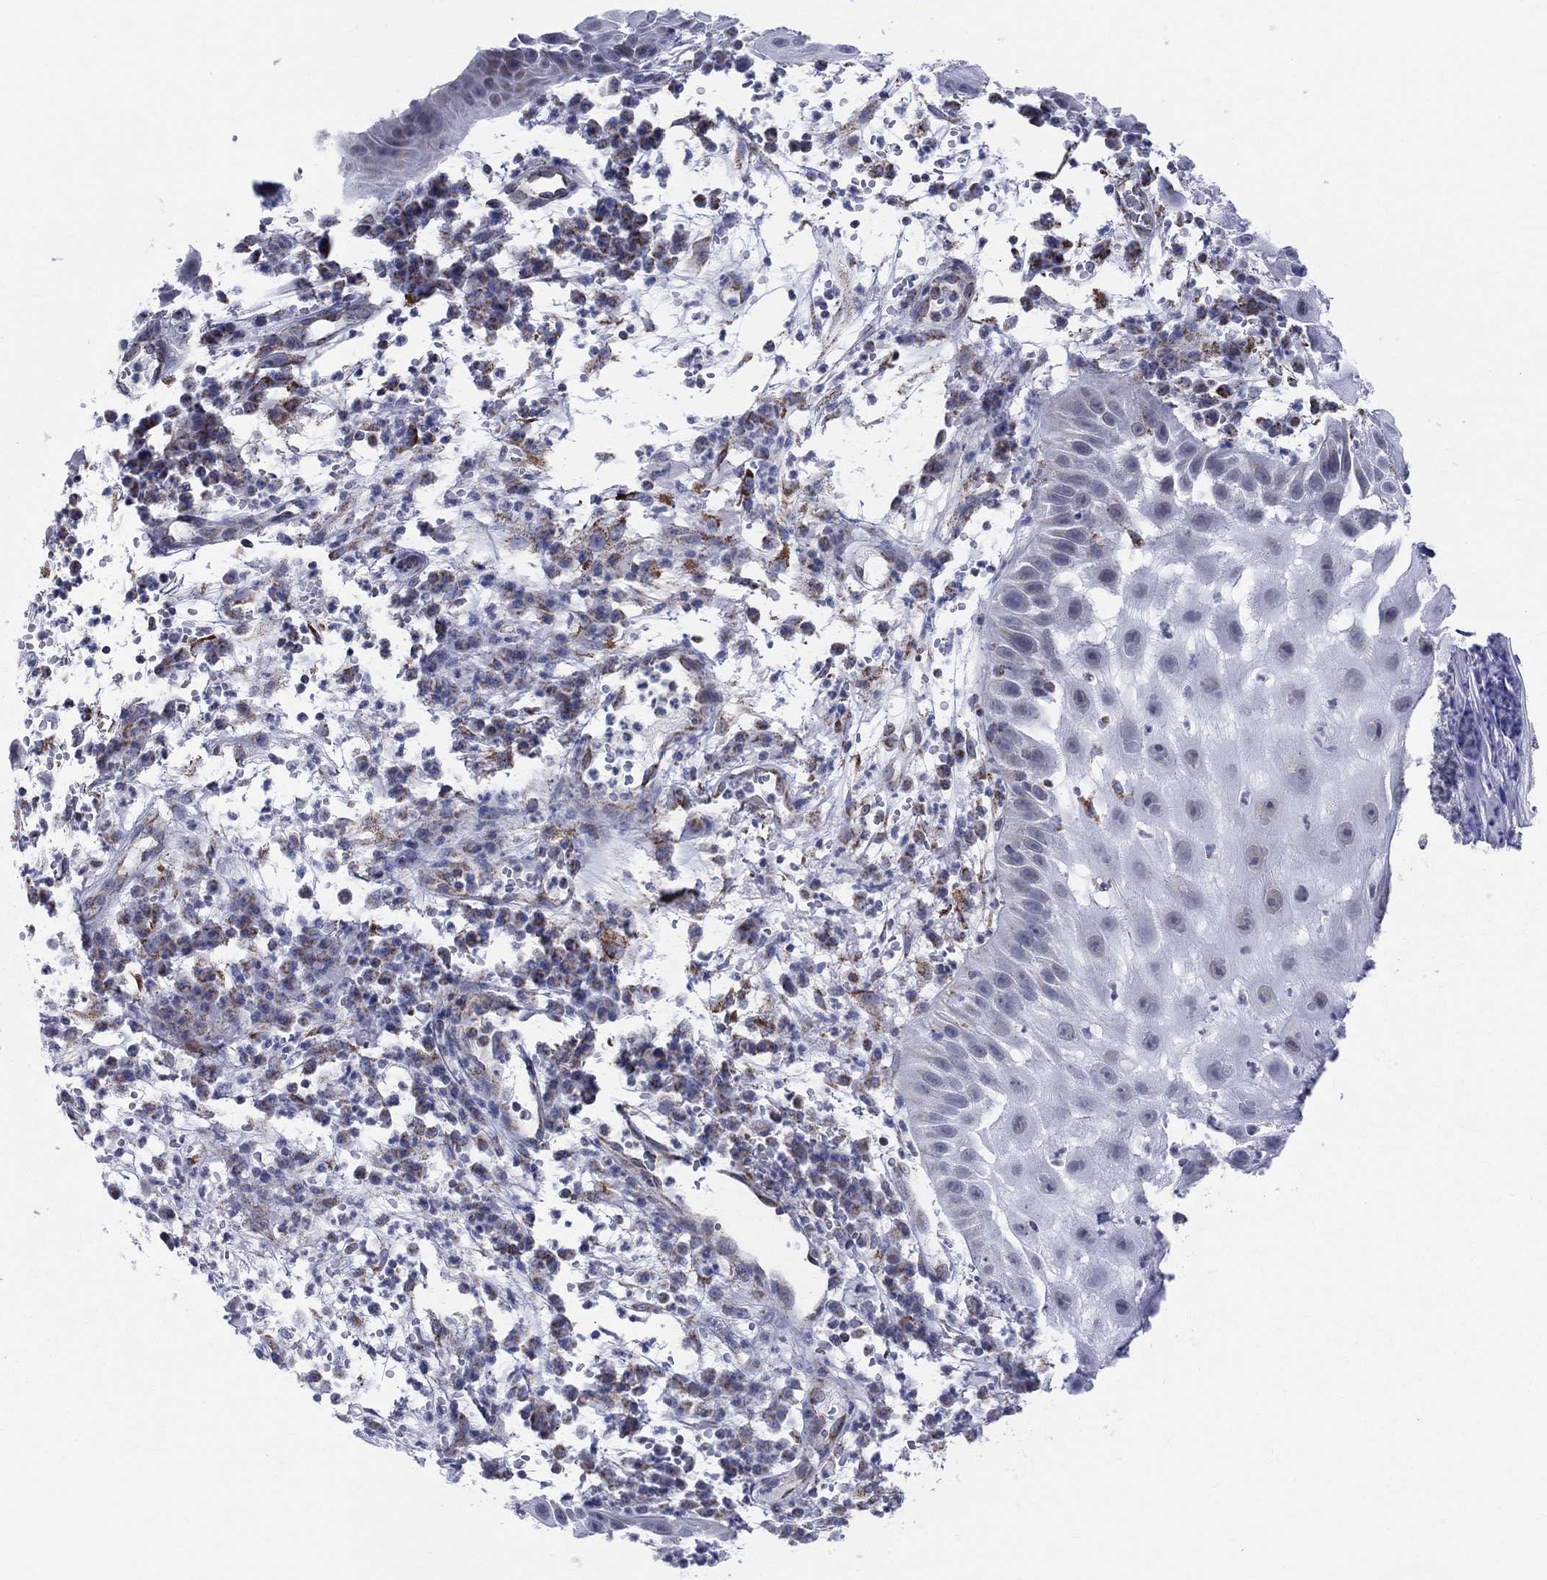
{"staining": {"intensity": "weak", "quantity": "<25%", "location": "cytoplasmic/membranous,nuclear"}, "tissue": "skin cancer", "cell_type": "Tumor cells", "image_type": "cancer", "snomed": [{"axis": "morphology", "description": "Normal tissue, NOS"}, {"axis": "morphology", "description": "Squamous cell carcinoma, NOS"}, {"axis": "topography", "description": "Skin"}], "caption": "This micrograph is of skin cancer stained with IHC to label a protein in brown with the nuclei are counter-stained blue. There is no staining in tumor cells.", "gene": "KISS1R", "patient": {"sex": "male", "age": 79}}